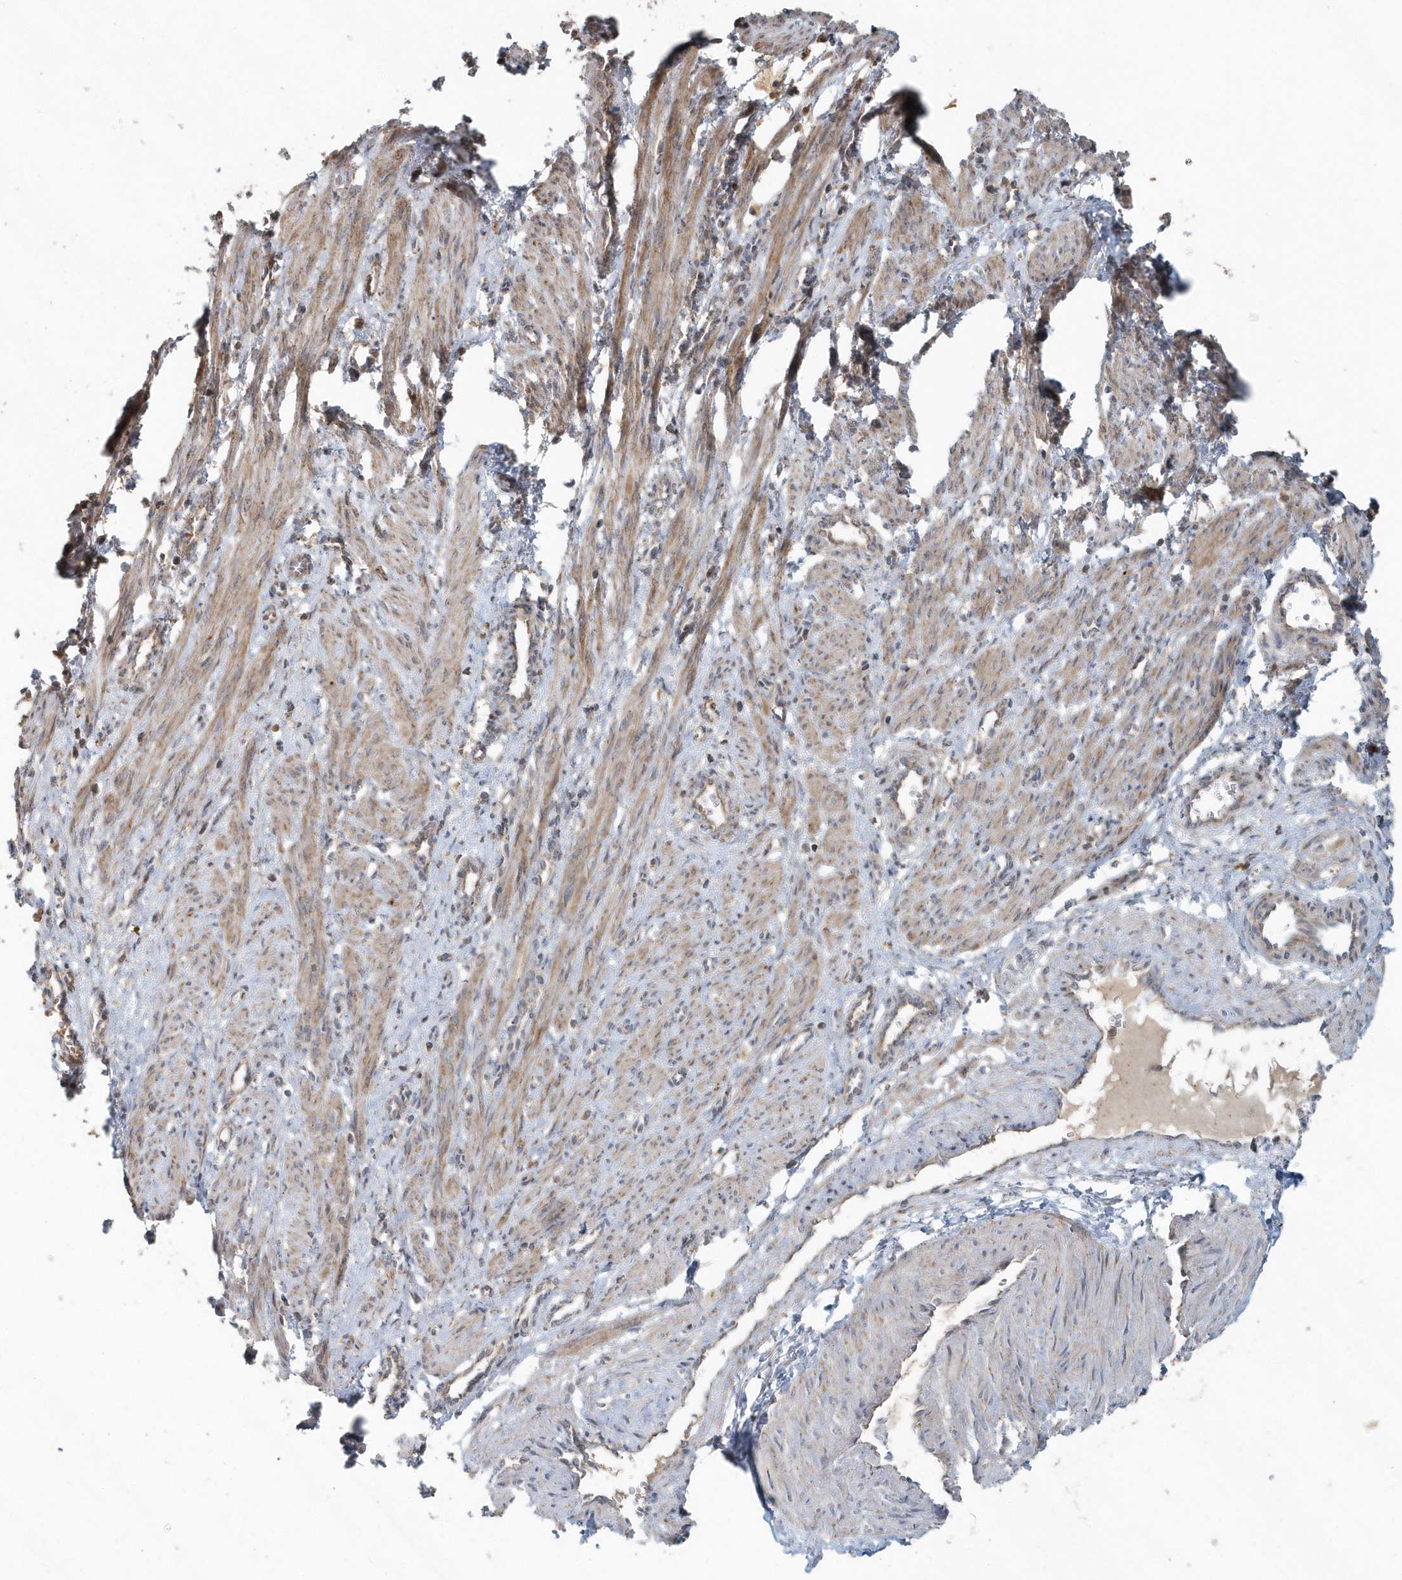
{"staining": {"intensity": "moderate", "quantity": "25%-75%", "location": "cytoplasmic/membranous"}, "tissue": "smooth muscle", "cell_type": "Smooth muscle cells", "image_type": "normal", "snomed": [{"axis": "morphology", "description": "Normal tissue, NOS"}, {"axis": "topography", "description": "Endometrium"}], "caption": "The histopathology image displays staining of benign smooth muscle, revealing moderate cytoplasmic/membranous protein expression (brown color) within smooth muscle cells.", "gene": "MMUT", "patient": {"sex": "female", "age": 33}}